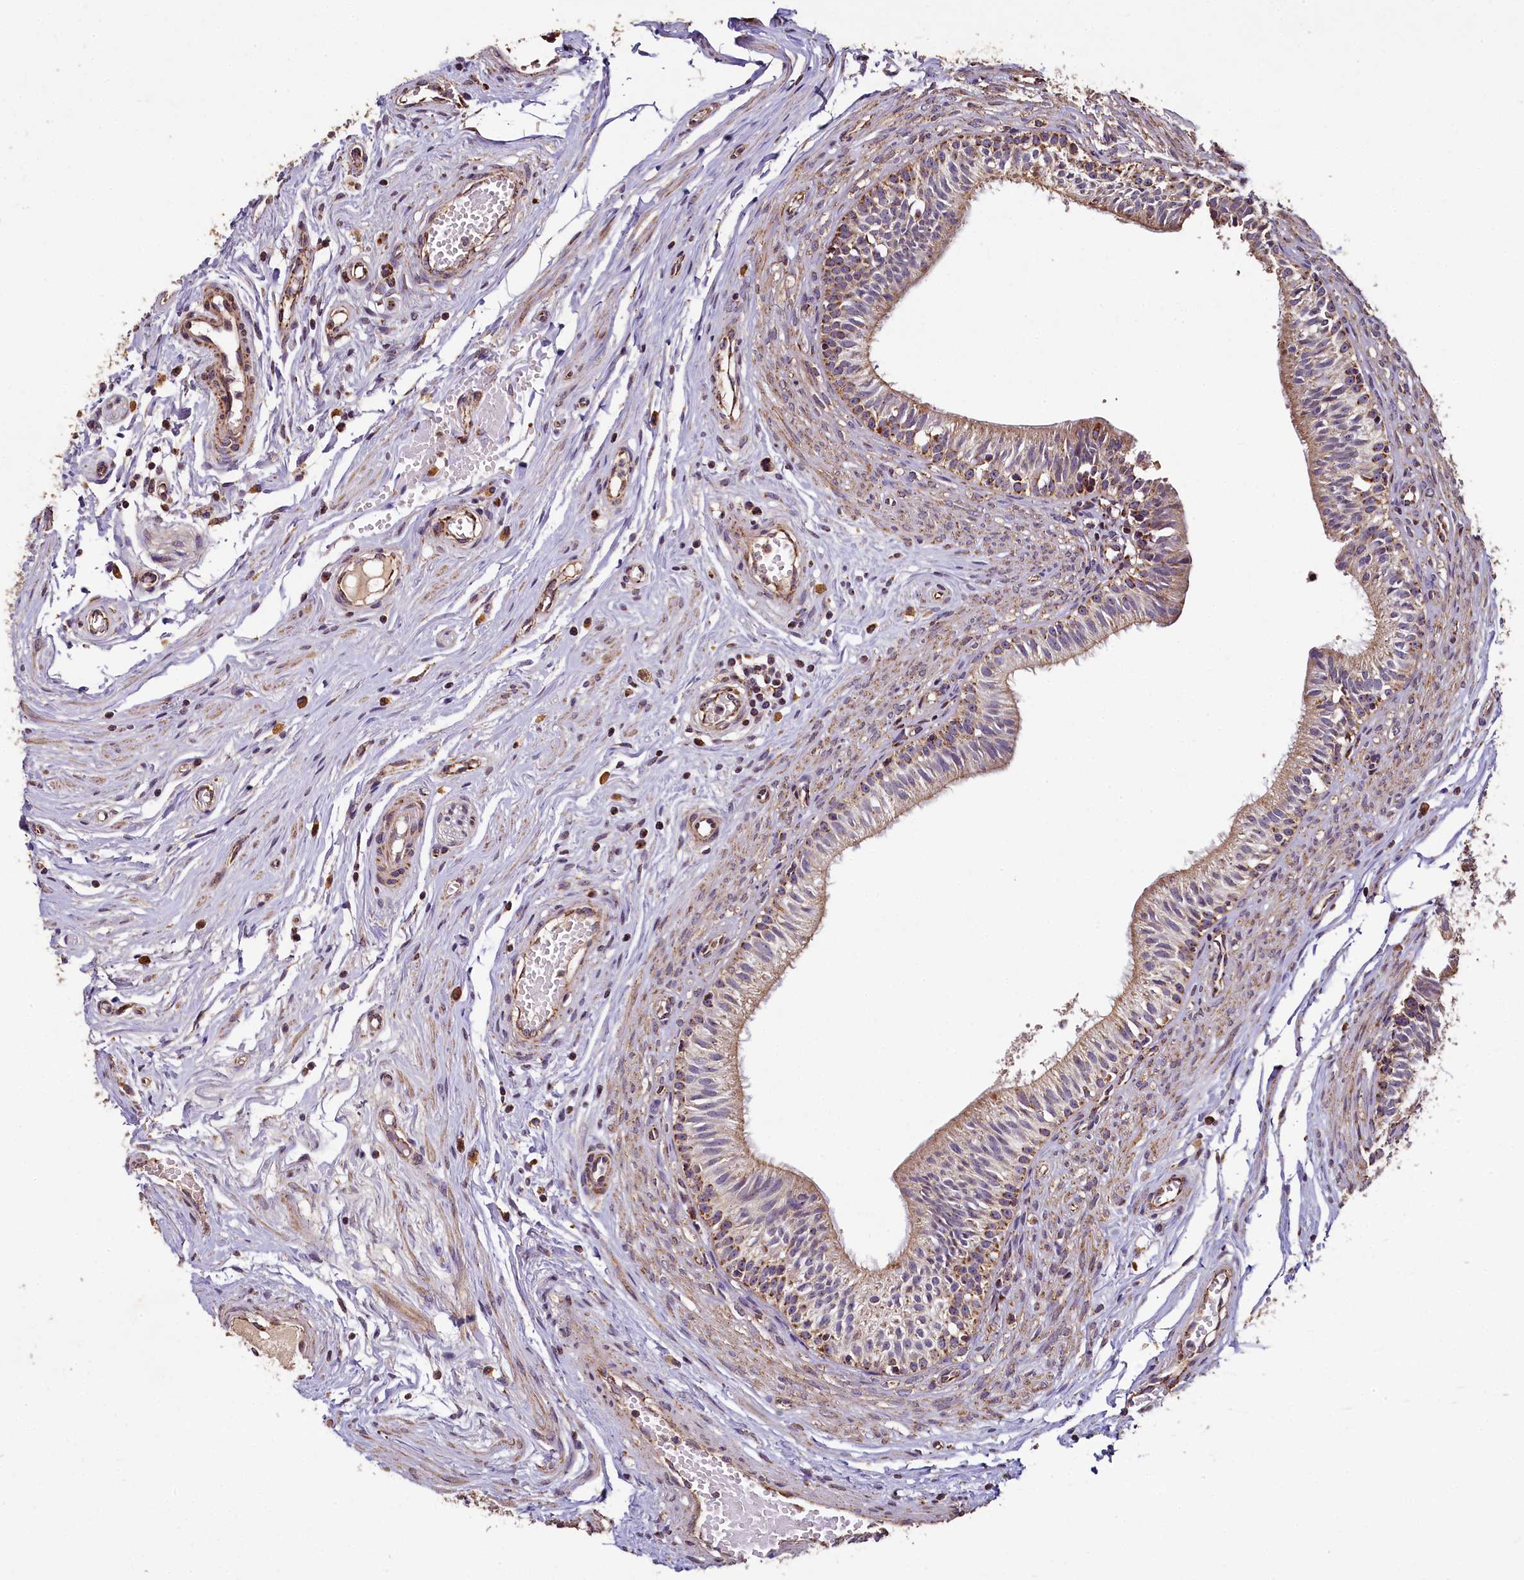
{"staining": {"intensity": "moderate", "quantity": "25%-75%", "location": "cytoplasmic/membranous"}, "tissue": "epididymis", "cell_type": "Glandular cells", "image_type": "normal", "snomed": [{"axis": "morphology", "description": "Normal tissue, NOS"}, {"axis": "topography", "description": "Epididymis, spermatic cord, NOS"}], "caption": "Glandular cells exhibit medium levels of moderate cytoplasmic/membranous staining in about 25%-75% of cells in unremarkable human epididymis.", "gene": "COQ9", "patient": {"sex": "male", "age": 22}}